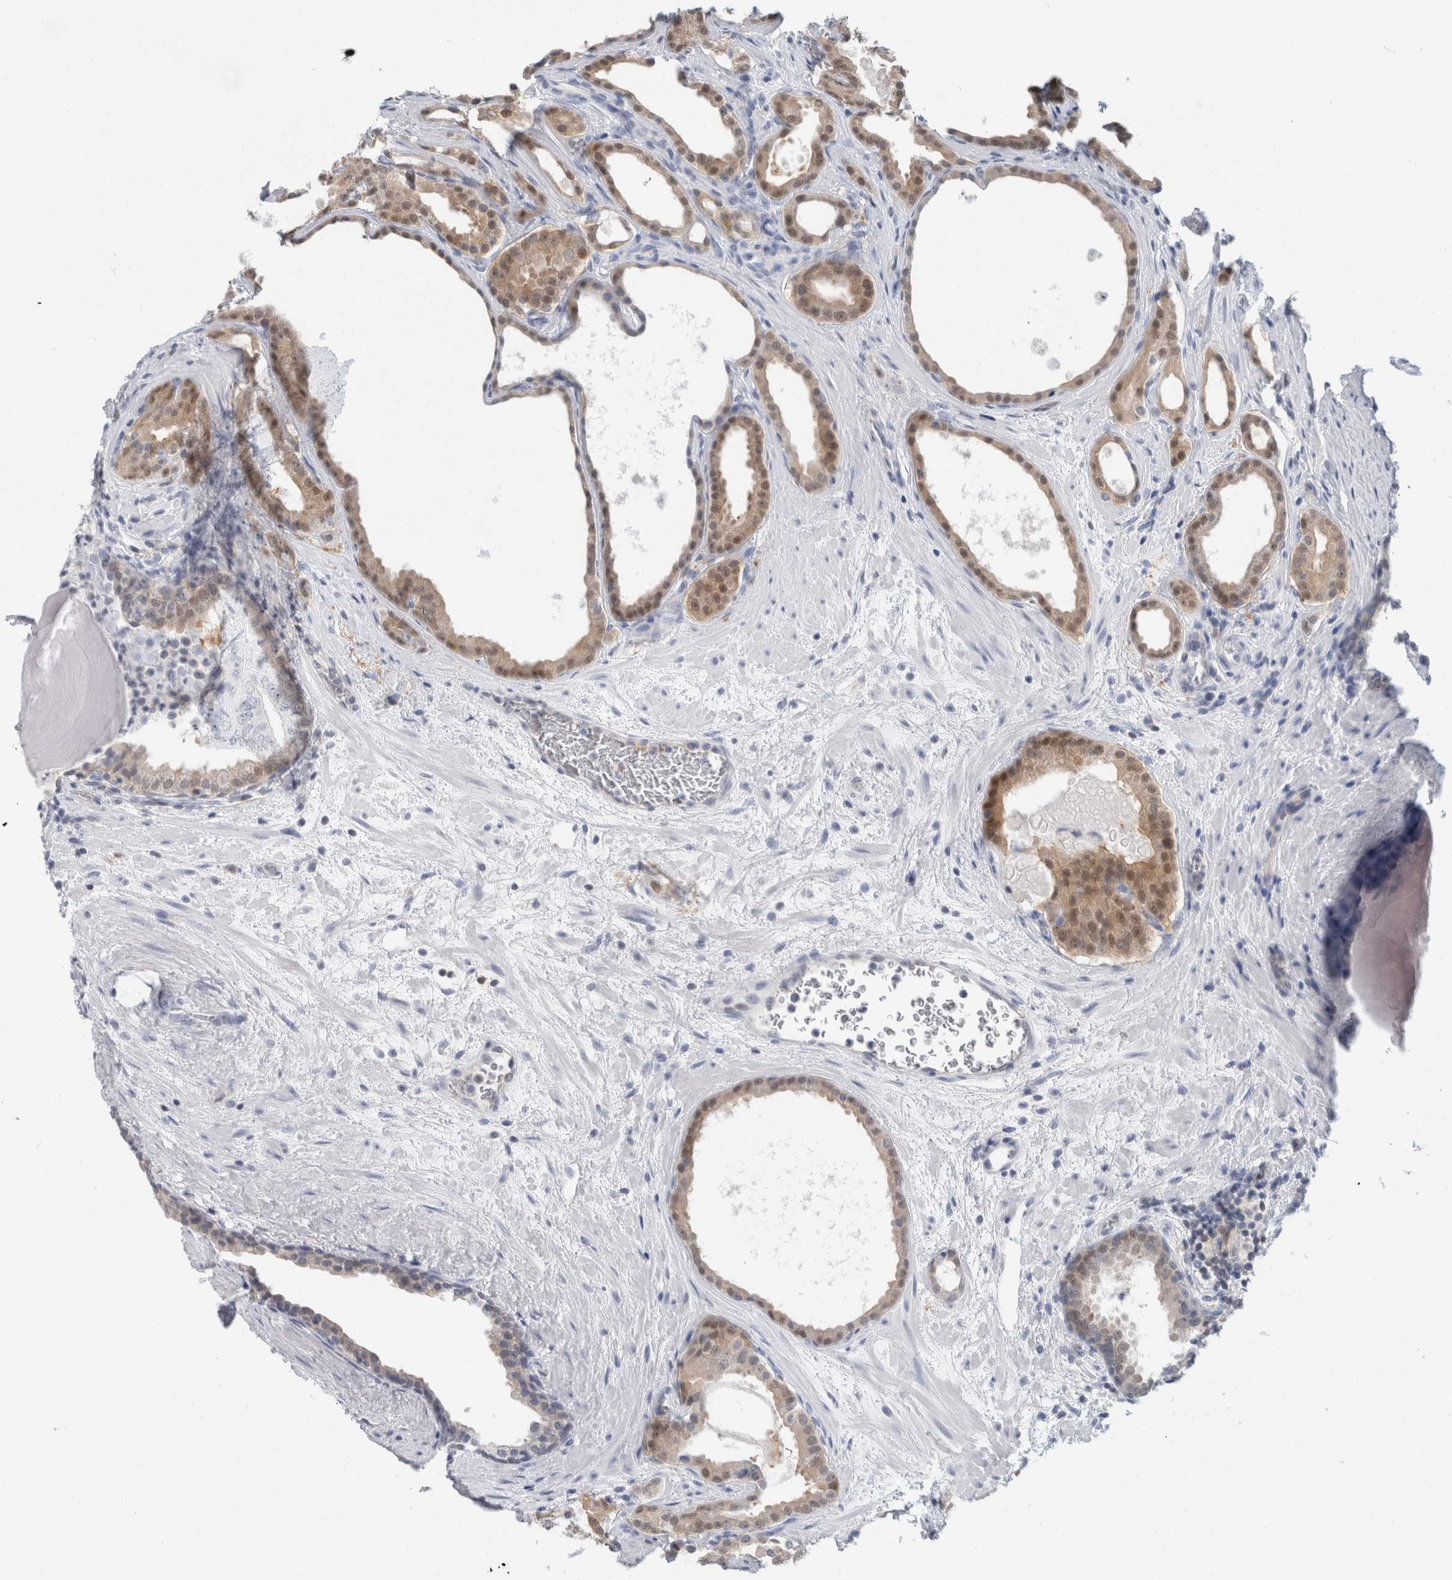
{"staining": {"intensity": "moderate", "quantity": ">75%", "location": "cytoplasmic/membranous,nuclear"}, "tissue": "prostate cancer", "cell_type": "Tumor cells", "image_type": "cancer", "snomed": [{"axis": "morphology", "description": "Adenocarcinoma, High grade"}, {"axis": "topography", "description": "Prostate"}], "caption": "A brown stain labels moderate cytoplasmic/membranous and nuclear expression of a protein in prostate cancer (adenocarcinoma (high-grade)) tumor cells.", "gene": "CASP6", "patient": {"sex": "male", "age": 60}}